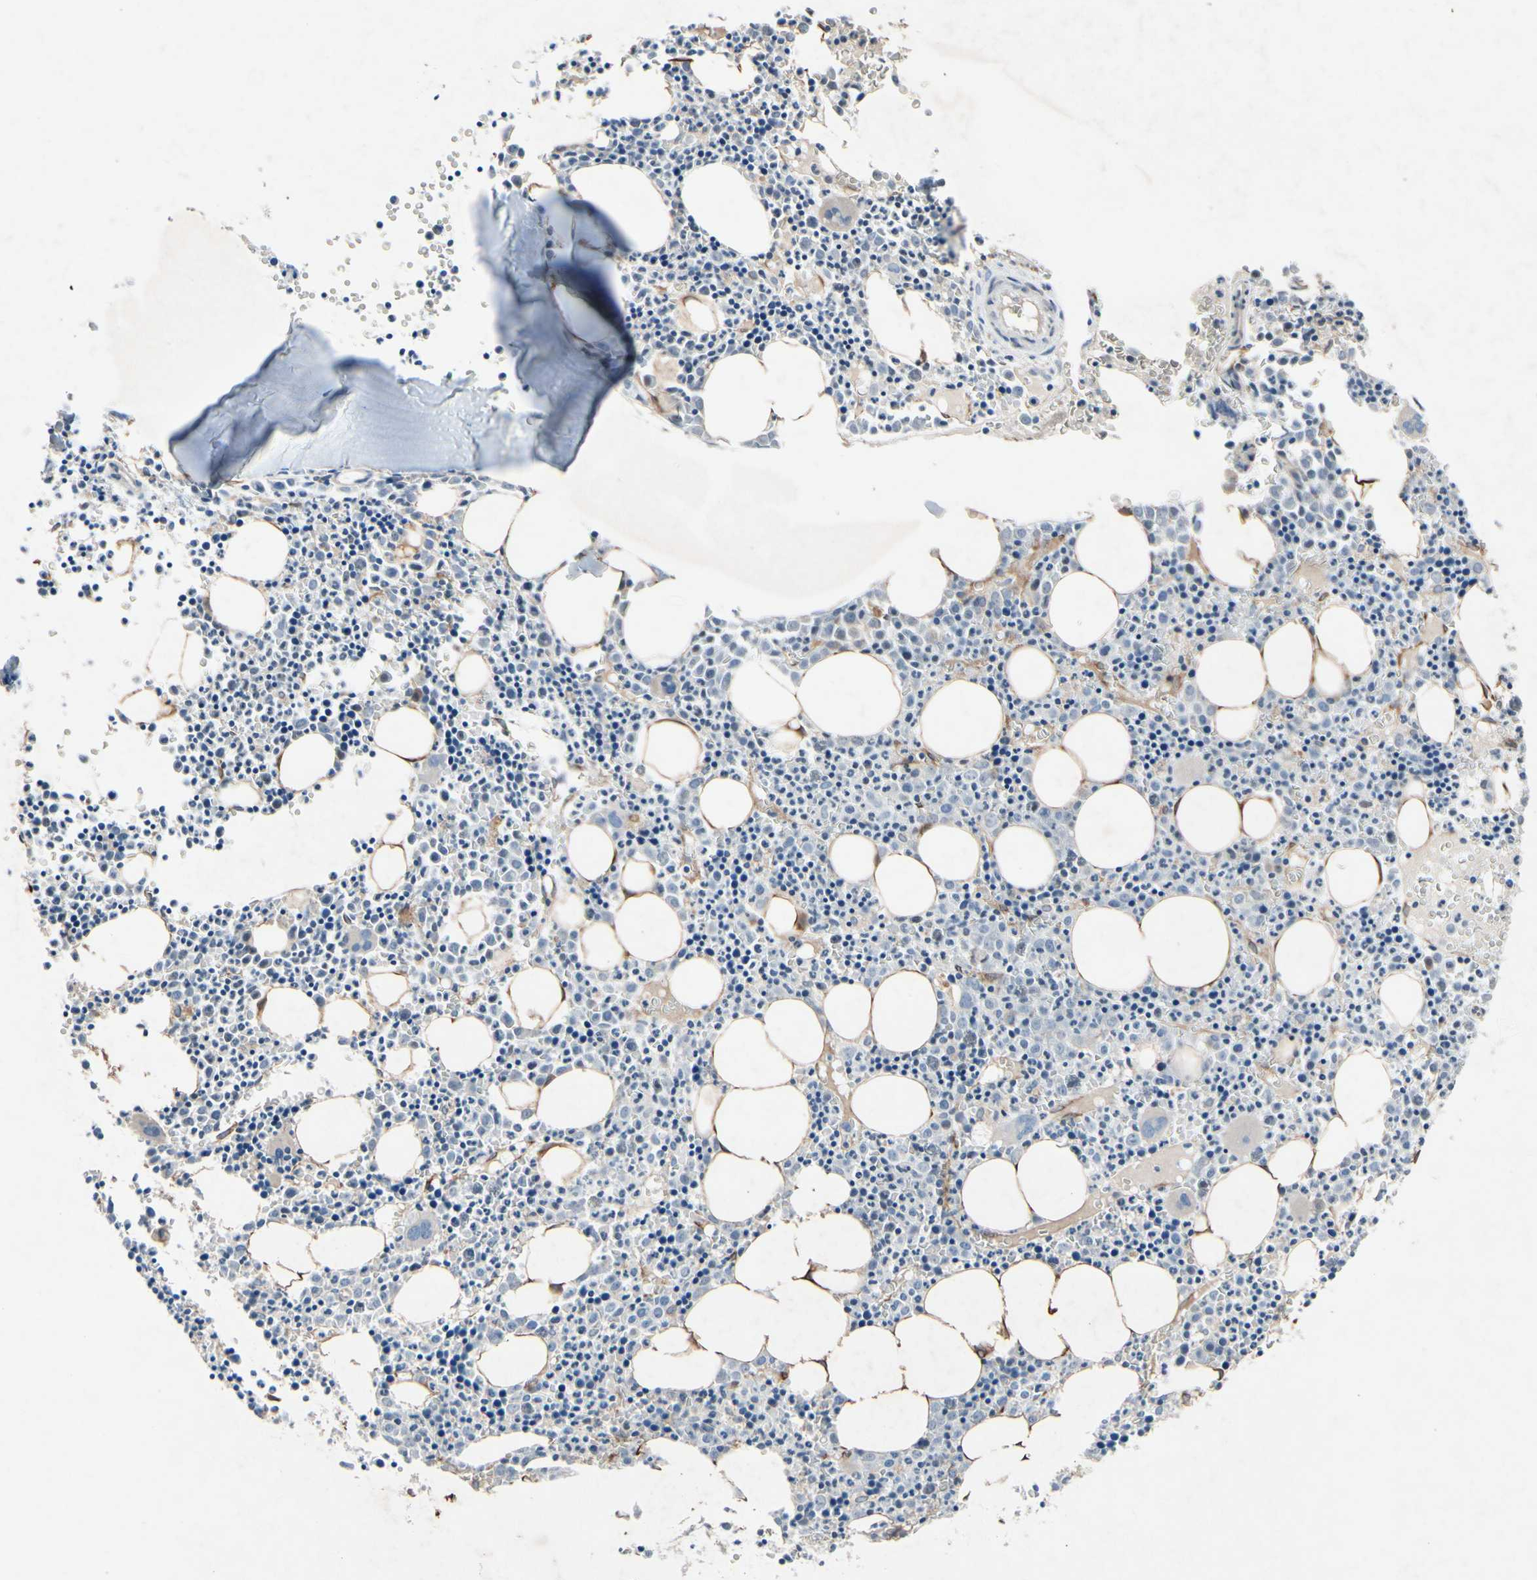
{"staining": {"intensity": "weak", "quantity": "<25%", "location": "cytoplasmic/membranous"}, "tissue": "bone marrow", "cell_type": "Hematopoietic cells", "image_type": "normal", "snomed": [{"axis": "morphology", "description": "Normal tissue, NOS"}, {"axis": "morphology", "description": "Inflammation, NOS"}, {"axis": "topography", "description": "Bone marrow"}], "caption": "Human bone marrow stained for a protein using immunohistochemistry (IHC) exhibits no positivity in hematopoietic cells.", "gene": "PRXL2A", "patient": {"sex": "female", "age": 17}}